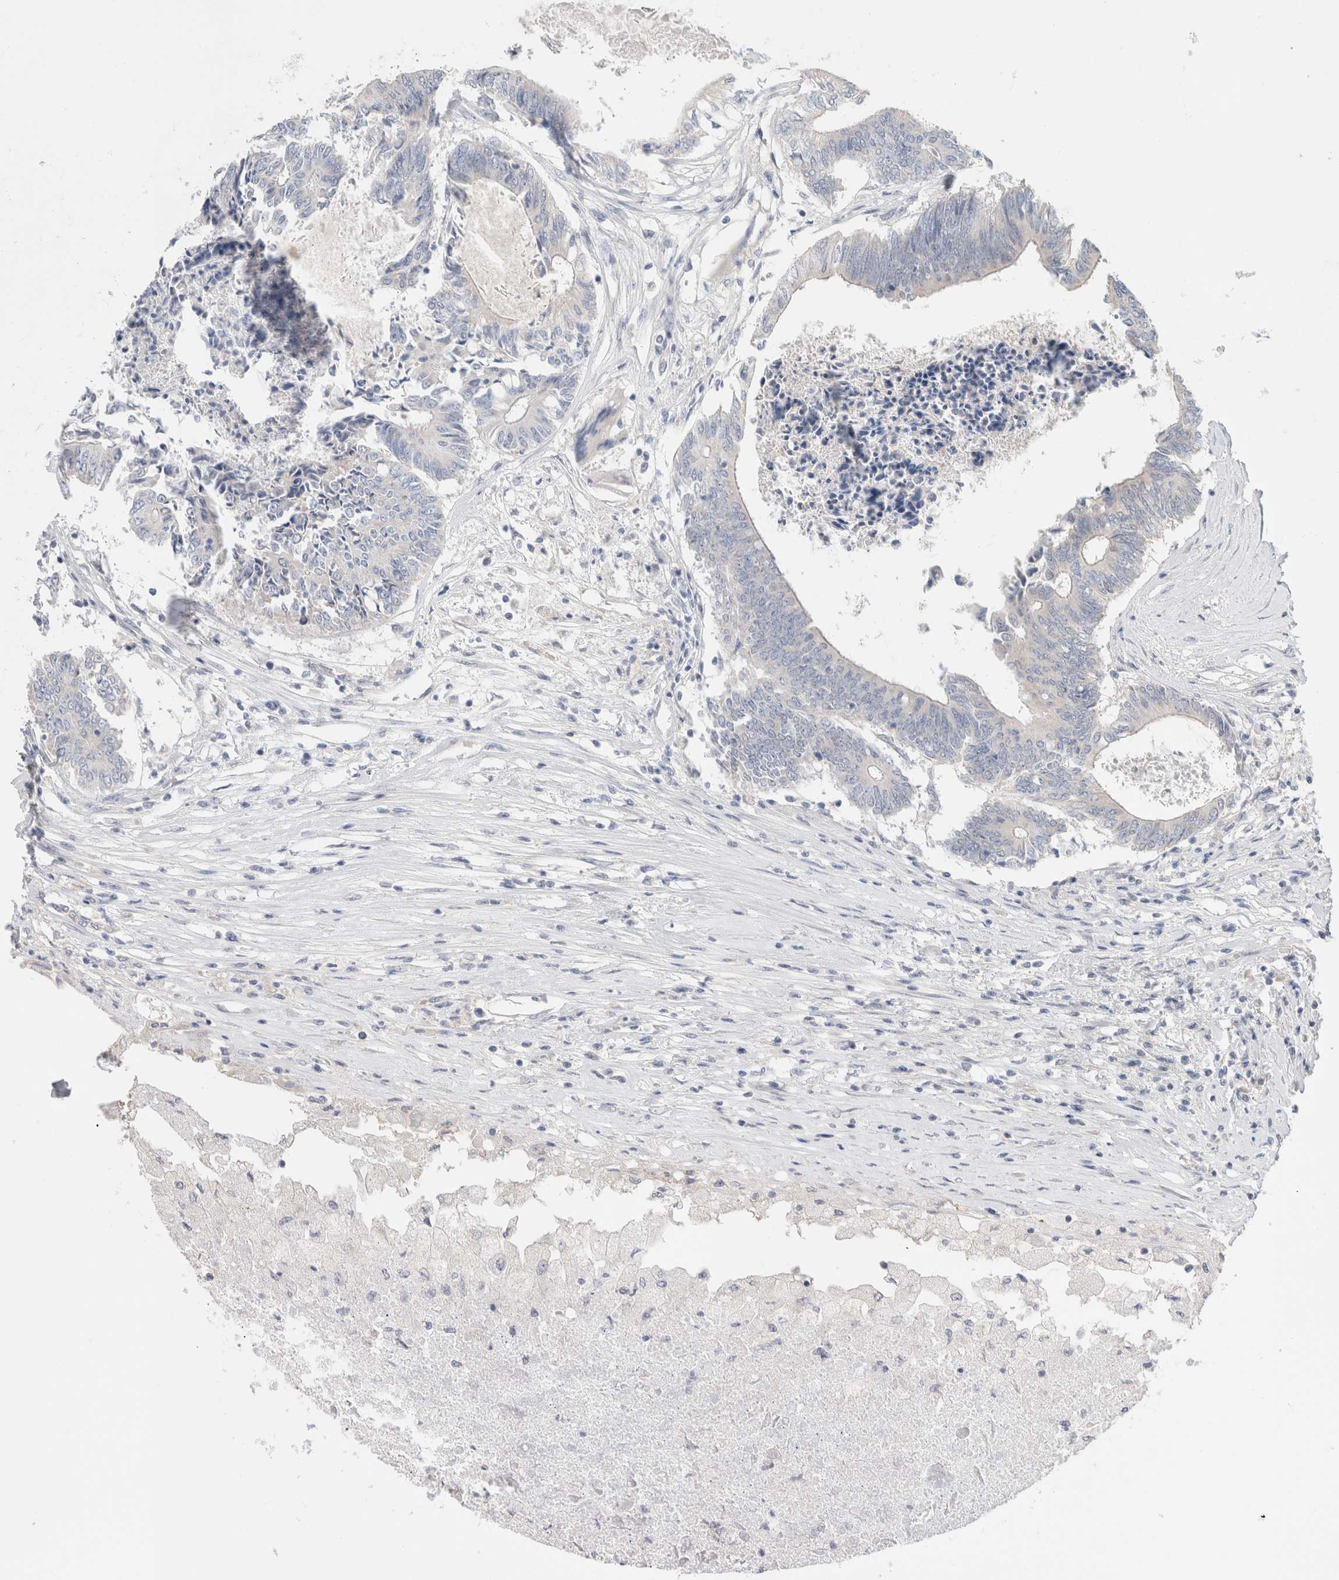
{"staining": {"intensity": "negative", "quantity": "none", "location": "none"}, "tissue": "colorectal cancer", "cell_type": "Tumor cells", "image_type": "cancer", "snomed": [{"axis": "morphology", "description": "Adenocarcinoma, NOS"}, {"axis": "topography", "description": "Rectum"}], "caption": "Tumor cells show no significant protein staining in colorectal cancer. Brightfield microscopy of IHC stained with DAB (3,3'-diaminobenzidine) (brown) and hematoxylin (blue), captured at high magnification.", "gene": "DMD", "patient": {"sex": "male", "age": 63}}